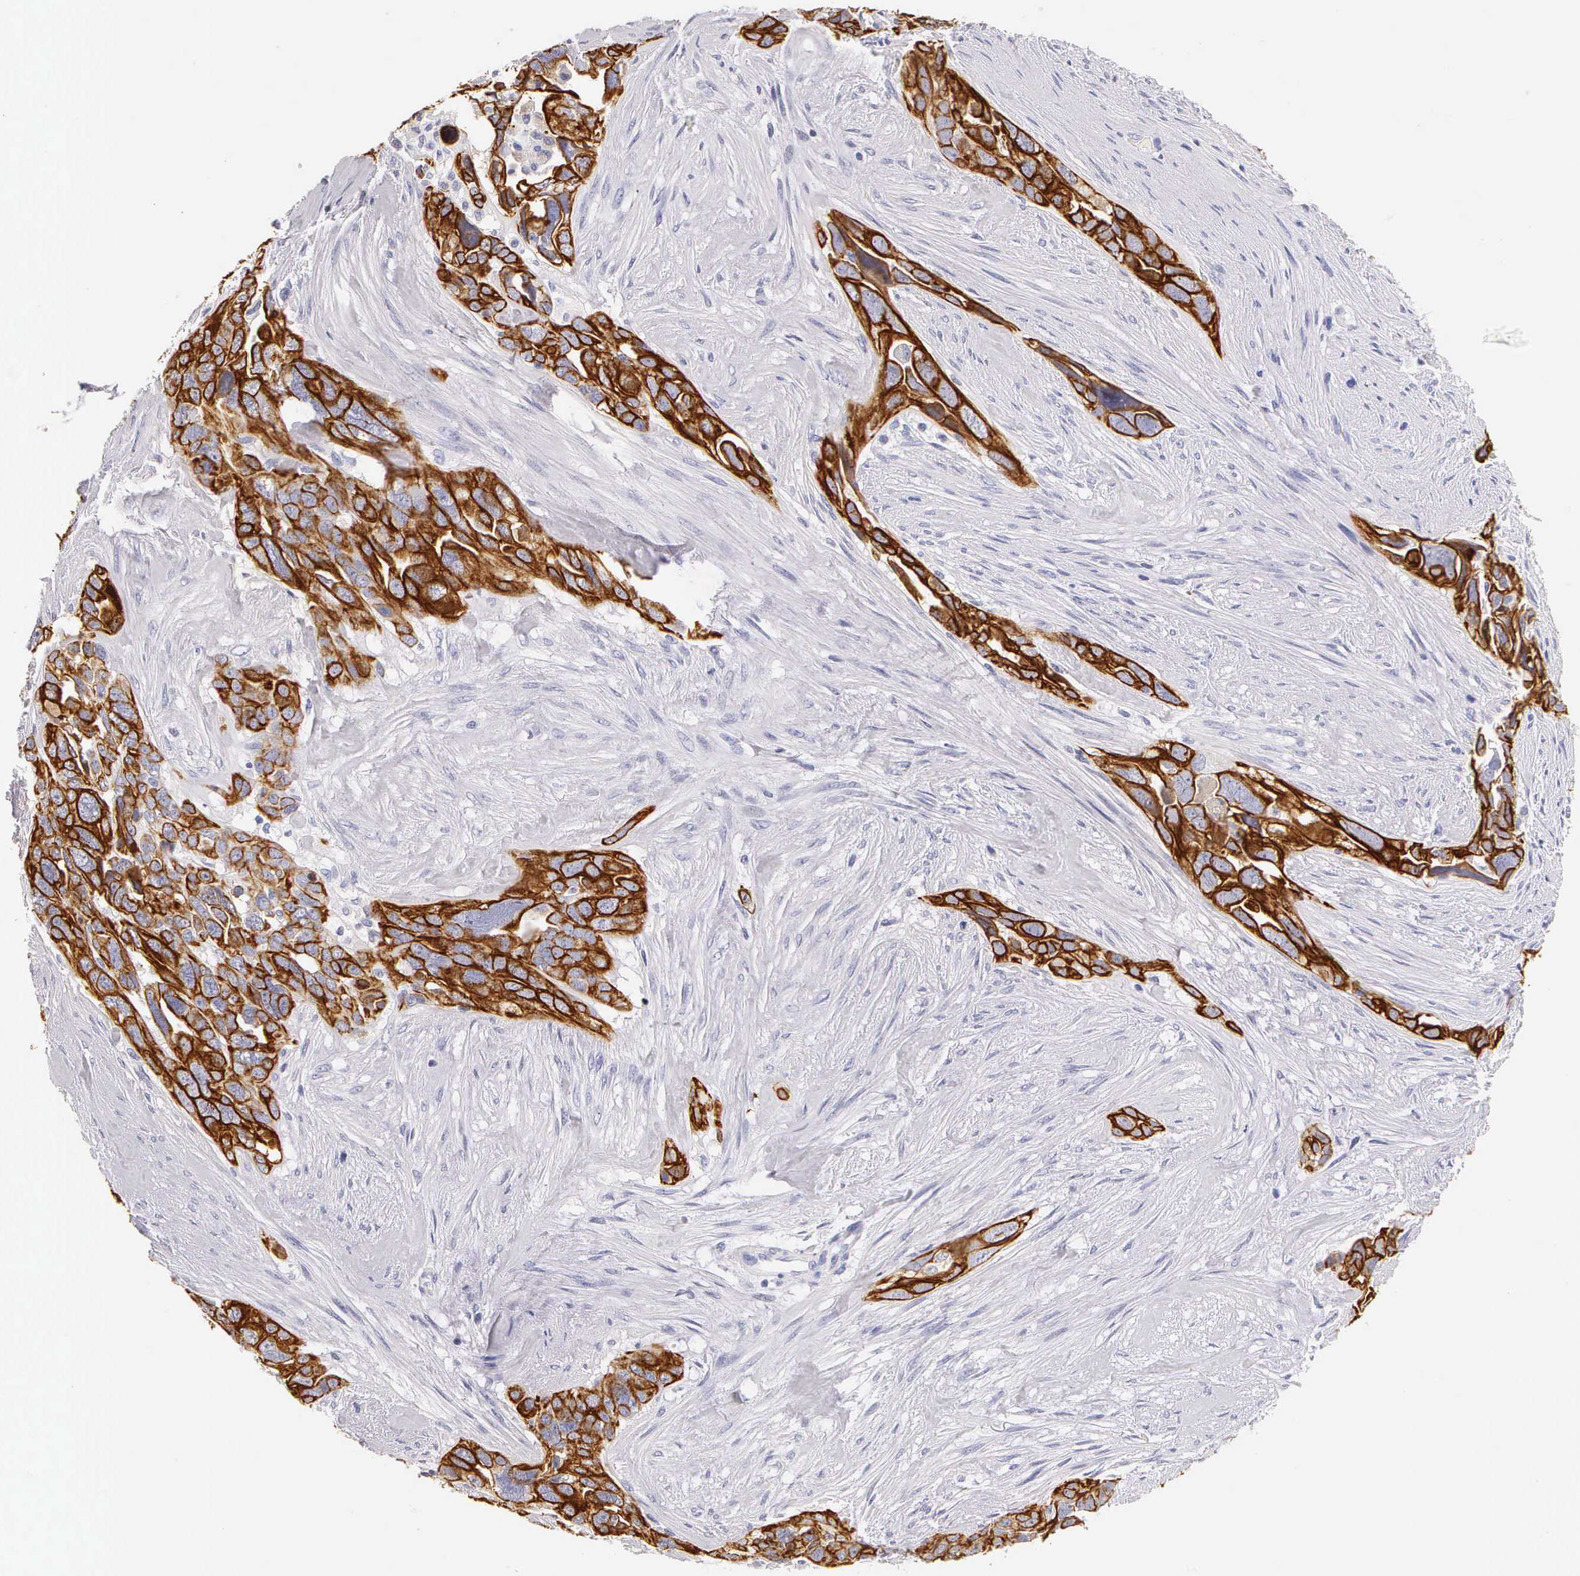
{"staining": {"intensity": "strong", "quantity": ">75%", "location": "cytoplasmic/membranous"}, "tissue": "ovarian cancer", "cell_type": "Tumor cells", "image_type": "cancer", "snomed": [{"axis": "morphology", "description": "Cystadenocarcinoma, serous, NOS"}, {"axis": "topography", "description": "Ovary"}], "caption": "A brown stain shows strong cytoplasmic/membranous staining of a protein in ovarian serous cystadenocarcinoma tumor cells.", "gene": "KRT17", "patient": {"sex": "female", "age": 63}}